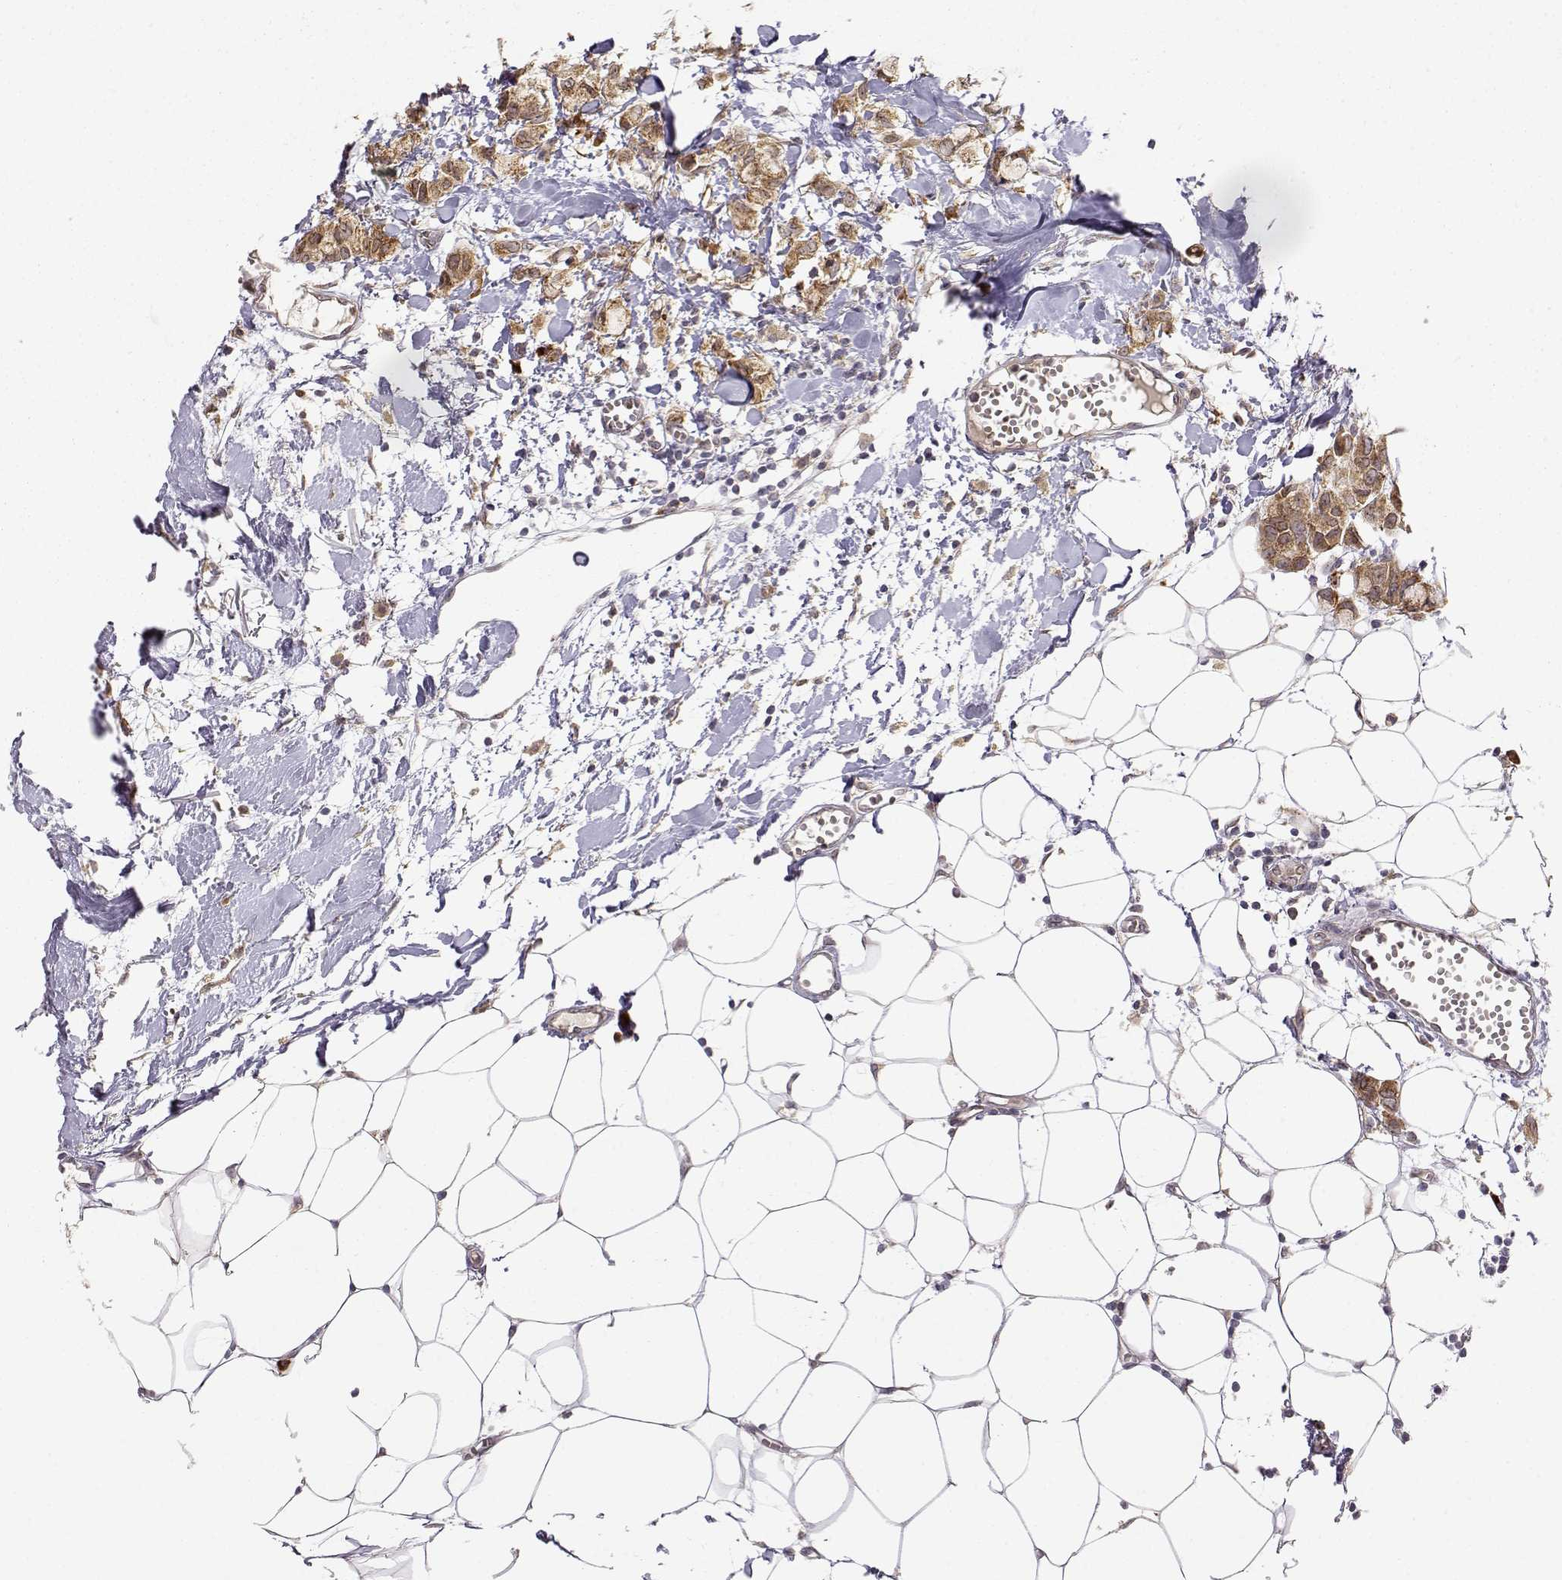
{"staining": {"intensity": "moderate", "quantity": ">75%", "location": "cytoplasmic/membranous"}, "tissue": "breast cancer", "cell_type": "Tumor cells", "image_type": "cancer", "snomed": [{"axis": "morphology", "description": "Duct carcinoma"}, {"axis": "topography", "description": "Breast"}], "caption": "A high-resolution micrograph shows immunohistochemistry (IHC) staining of infiltrating ductal carcinoma (breast), which demonstrates moderate cytoplasmic/membranous expression in approximately >75% of tumor cells.", "gene": "ERGIC2", "patient": {"sex": "female", "age": 85}}